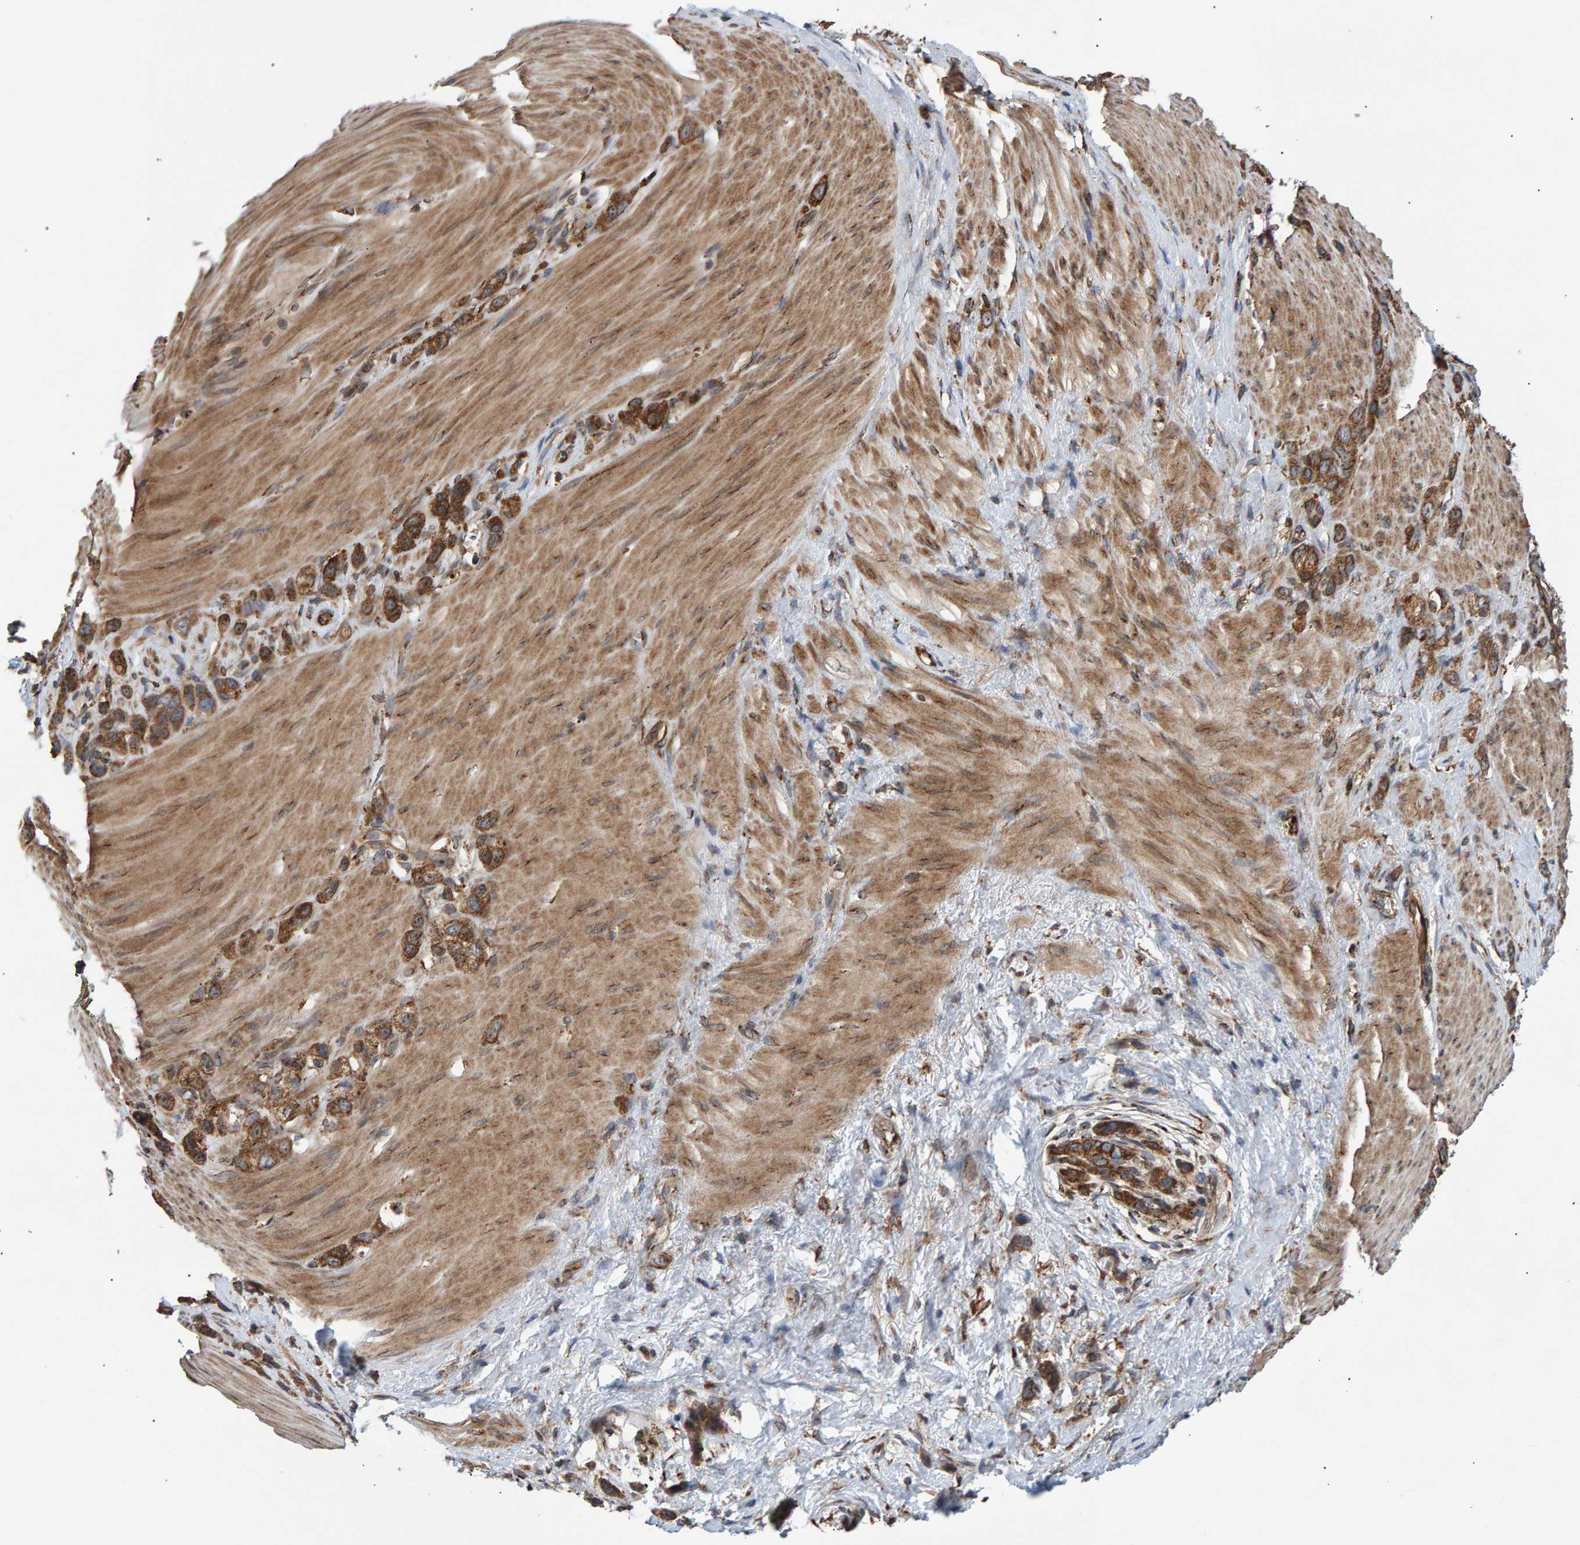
{"staining": {"intensity": "moderate", "quantity": ">75%", "location": "cytoplasmic/membranous"}, "tissue": "stomach cancer", "cell_type": "Tumor cells", "image_type": "cancer", "snomed": [{"axis": "morphology", "description": "Normal tissue, NOS"}, {"axis": "morphology", "description": "Adenocarcinoma, NOS"}, {"axis": "morphology", "description": "Adenocarcinoma, High grade"}, {"axis": "topography", "description": "Stomach, upper"}, {"axis": "topography", "description": "Stomach"}], "caption": "This photomicrograph displays IHC staining of human stomach adenocarcinoma, with medium moderate cytoplasmic/membranous staining in about >75% of tumor cells.", "gene": "FAM117A", "patient": {"sex": "female", "age": 65}}